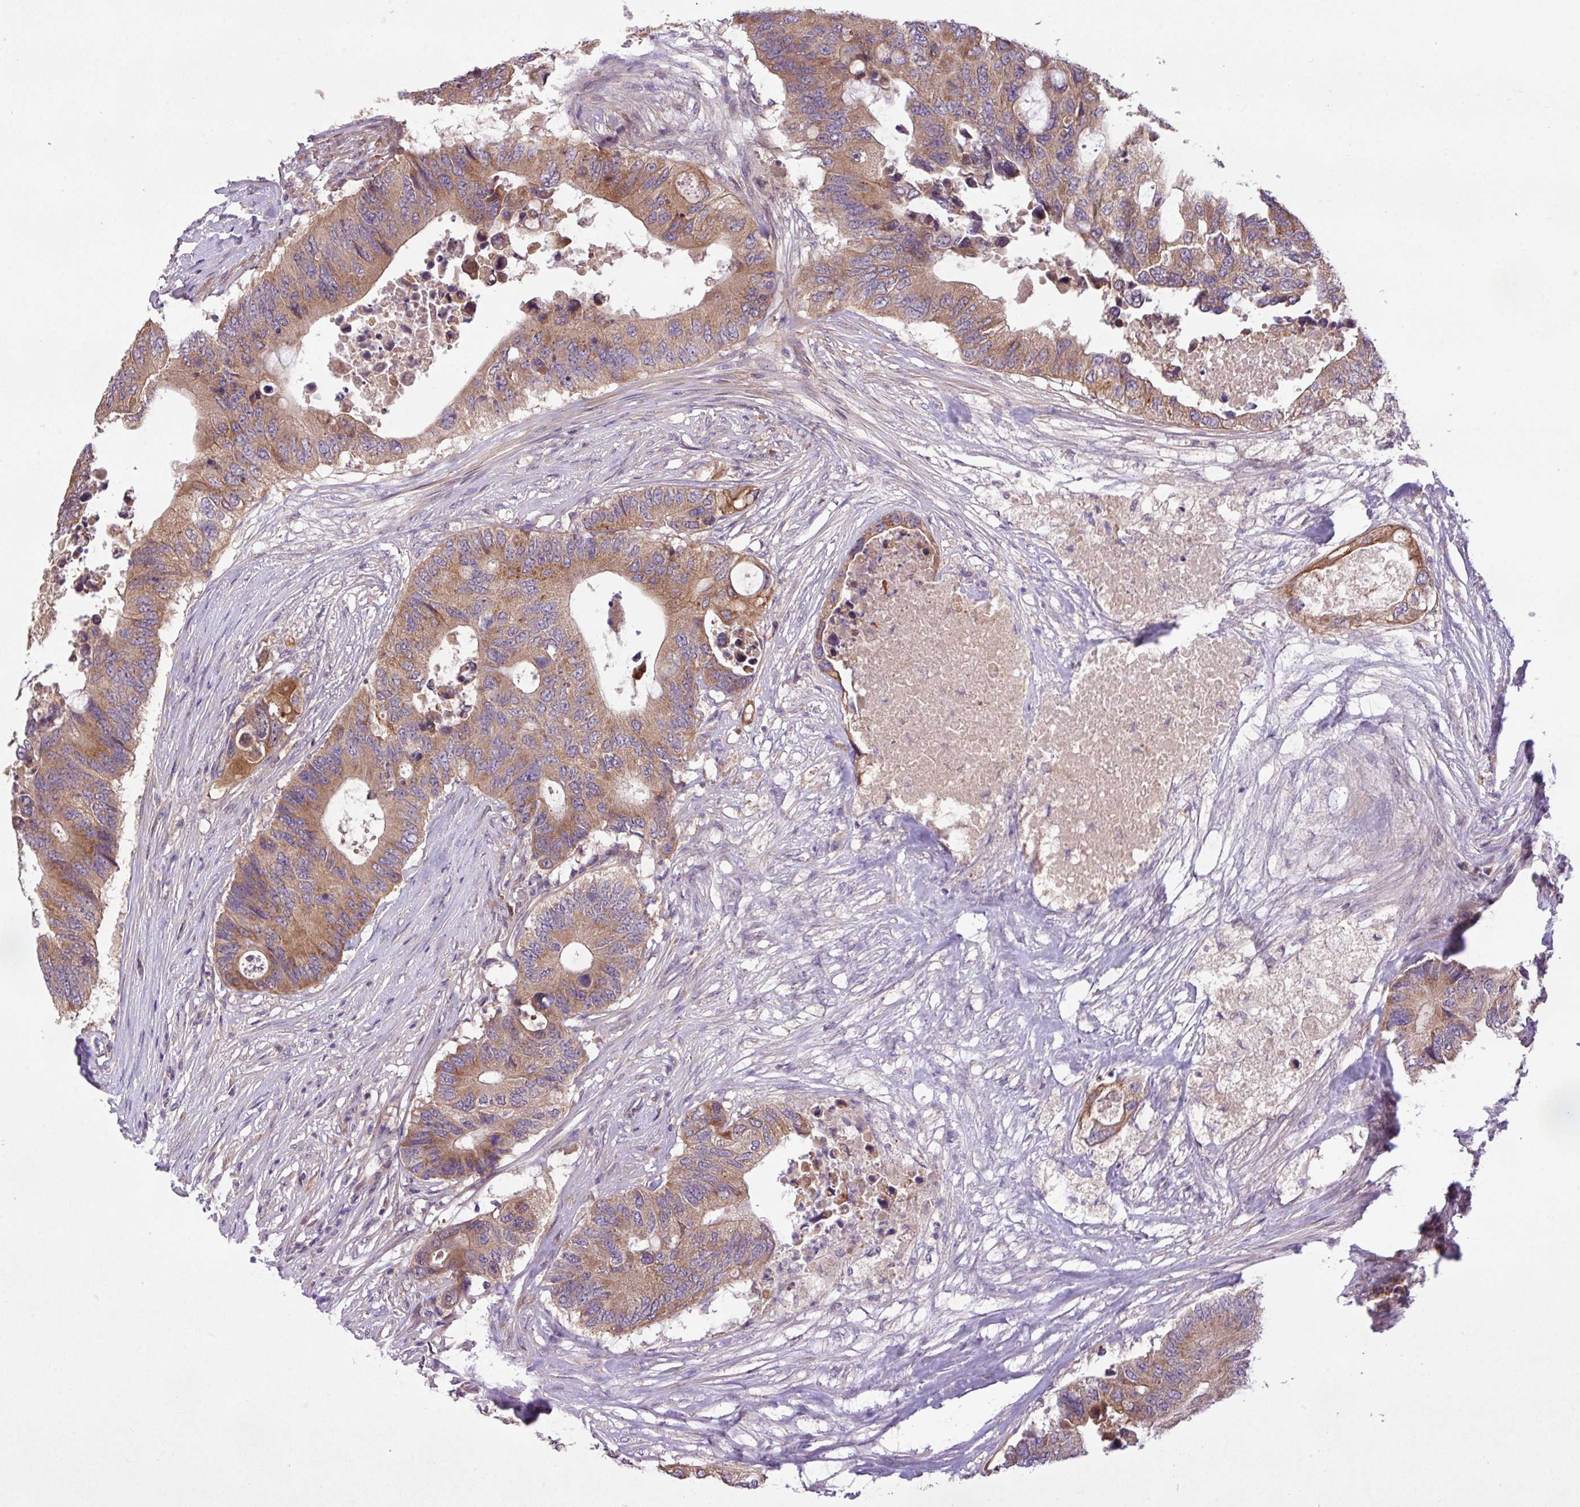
{"staining": {"intensity": "moderate", "quantity": ">75%", "location": "cytoplasmic/membranous"}, "tissue": "colorectal cancer", "cell_type": "Tumor cells", "image_type": "cancer", "snomed": [{"axis": "morphology", "description": "Adenocarcinoma, NOS"}, {"axis": "topography", "description": "Colon"}], "caption": "DAB (3,3'-diaminobenzidine) immunohistochemical staining of adenocarcinoma (colorectal) demonstrates moderate cytoplasmic/membranous protein staining in about >75% of tumor cells.", "gene": "TIMM10B", "patient": {"sex": "male", "age": 71}}